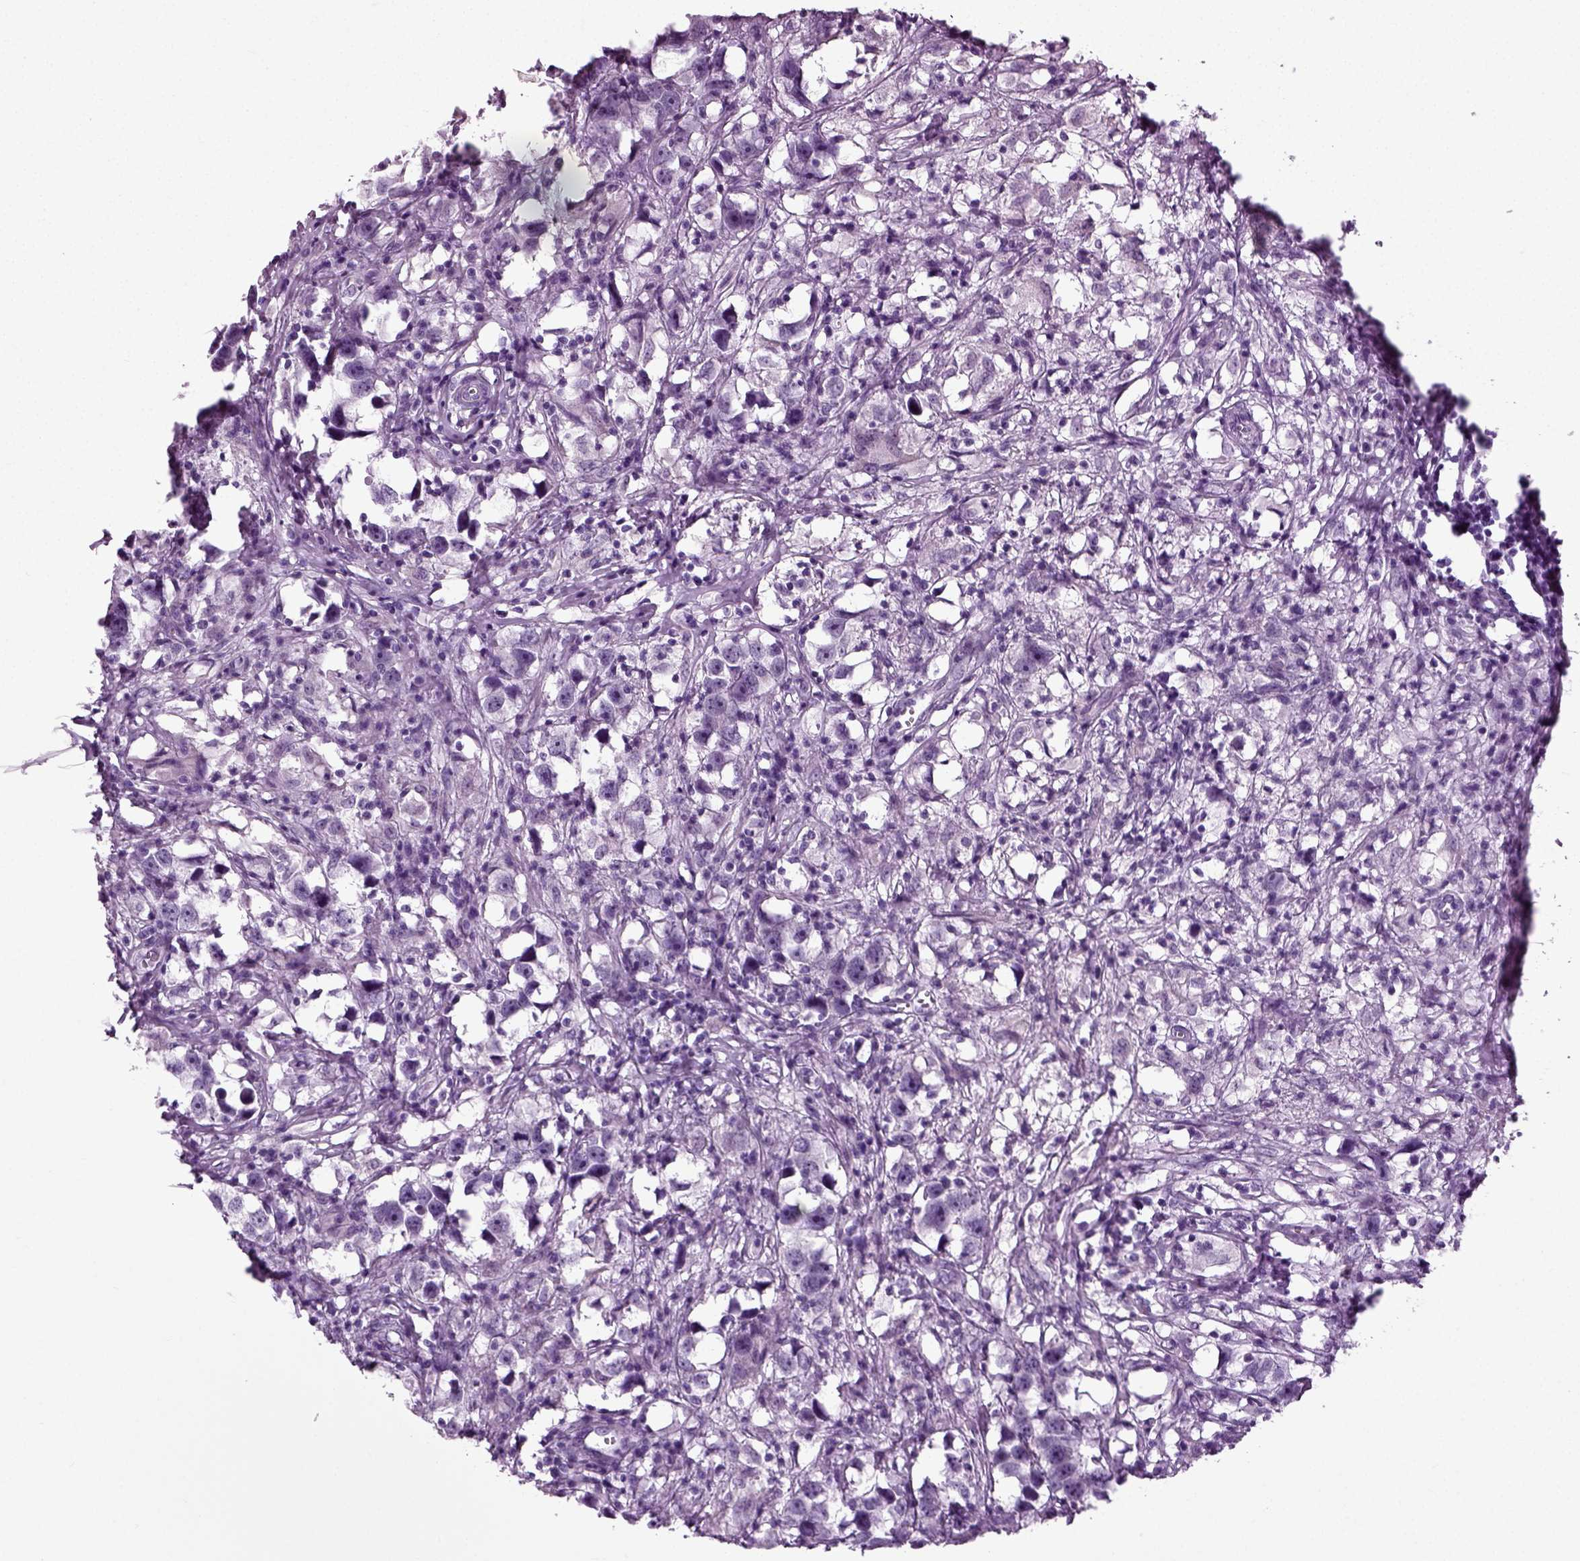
{"staining": {"intensity": "negative", "quantity": "none", "location": "none"}, "tissue": "testis cancer", "cell_type": "Tumor cells", "image_type": "cancer", "snomed": [{"axis": "morphology", "description": "Seminoma, NOS"}, {"axis": "topography", "description": "Testis"}], "caption": "This is a micrograph of IHC staining of testis cancer (seminoma), which shows no staining in tumor cells.", "gene": "PRLH", "patient": {"sex": "male", "age": 49}}